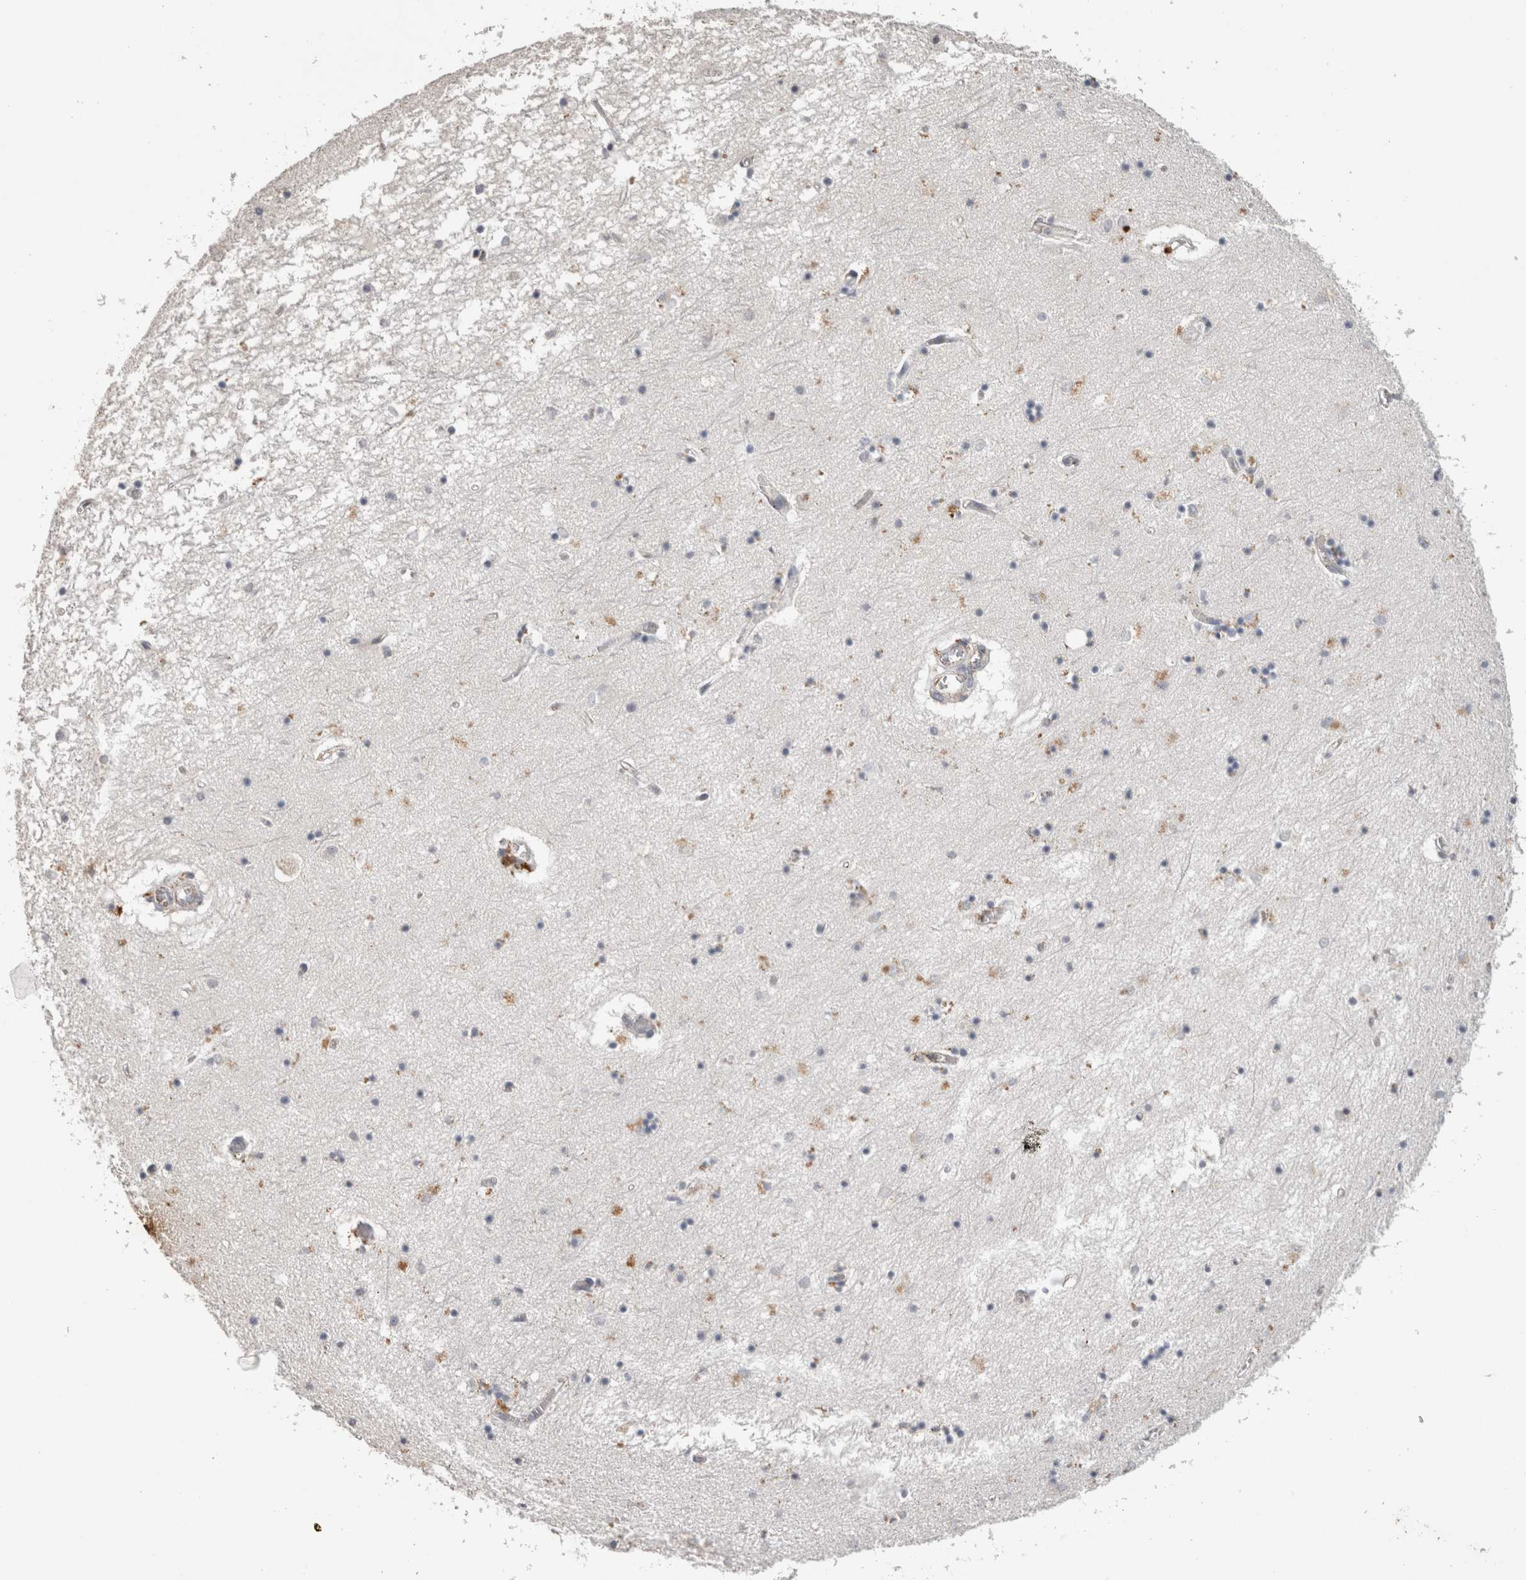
{"staining": {"intensity": "negative", "quantity": "none", "location": "none"}, "tissue": "hippocampus", "cell_type": "Glial cells", "image_type": "normal", "snomed": [{"axis": "morphology", "description": "Normal tissue, NOS"}, {"axis": "topography", "description": "Hippocampus"}], "caption": "High power microscopy photomicrograph of an immunohistochemistry micrograph of benign hippocampus, revealing no significant staining in glial cells. (IHC, brightfield microscopy, high magnification).", "gene": "CTSZ", "patient": {"sex": "male", "age": 70}}